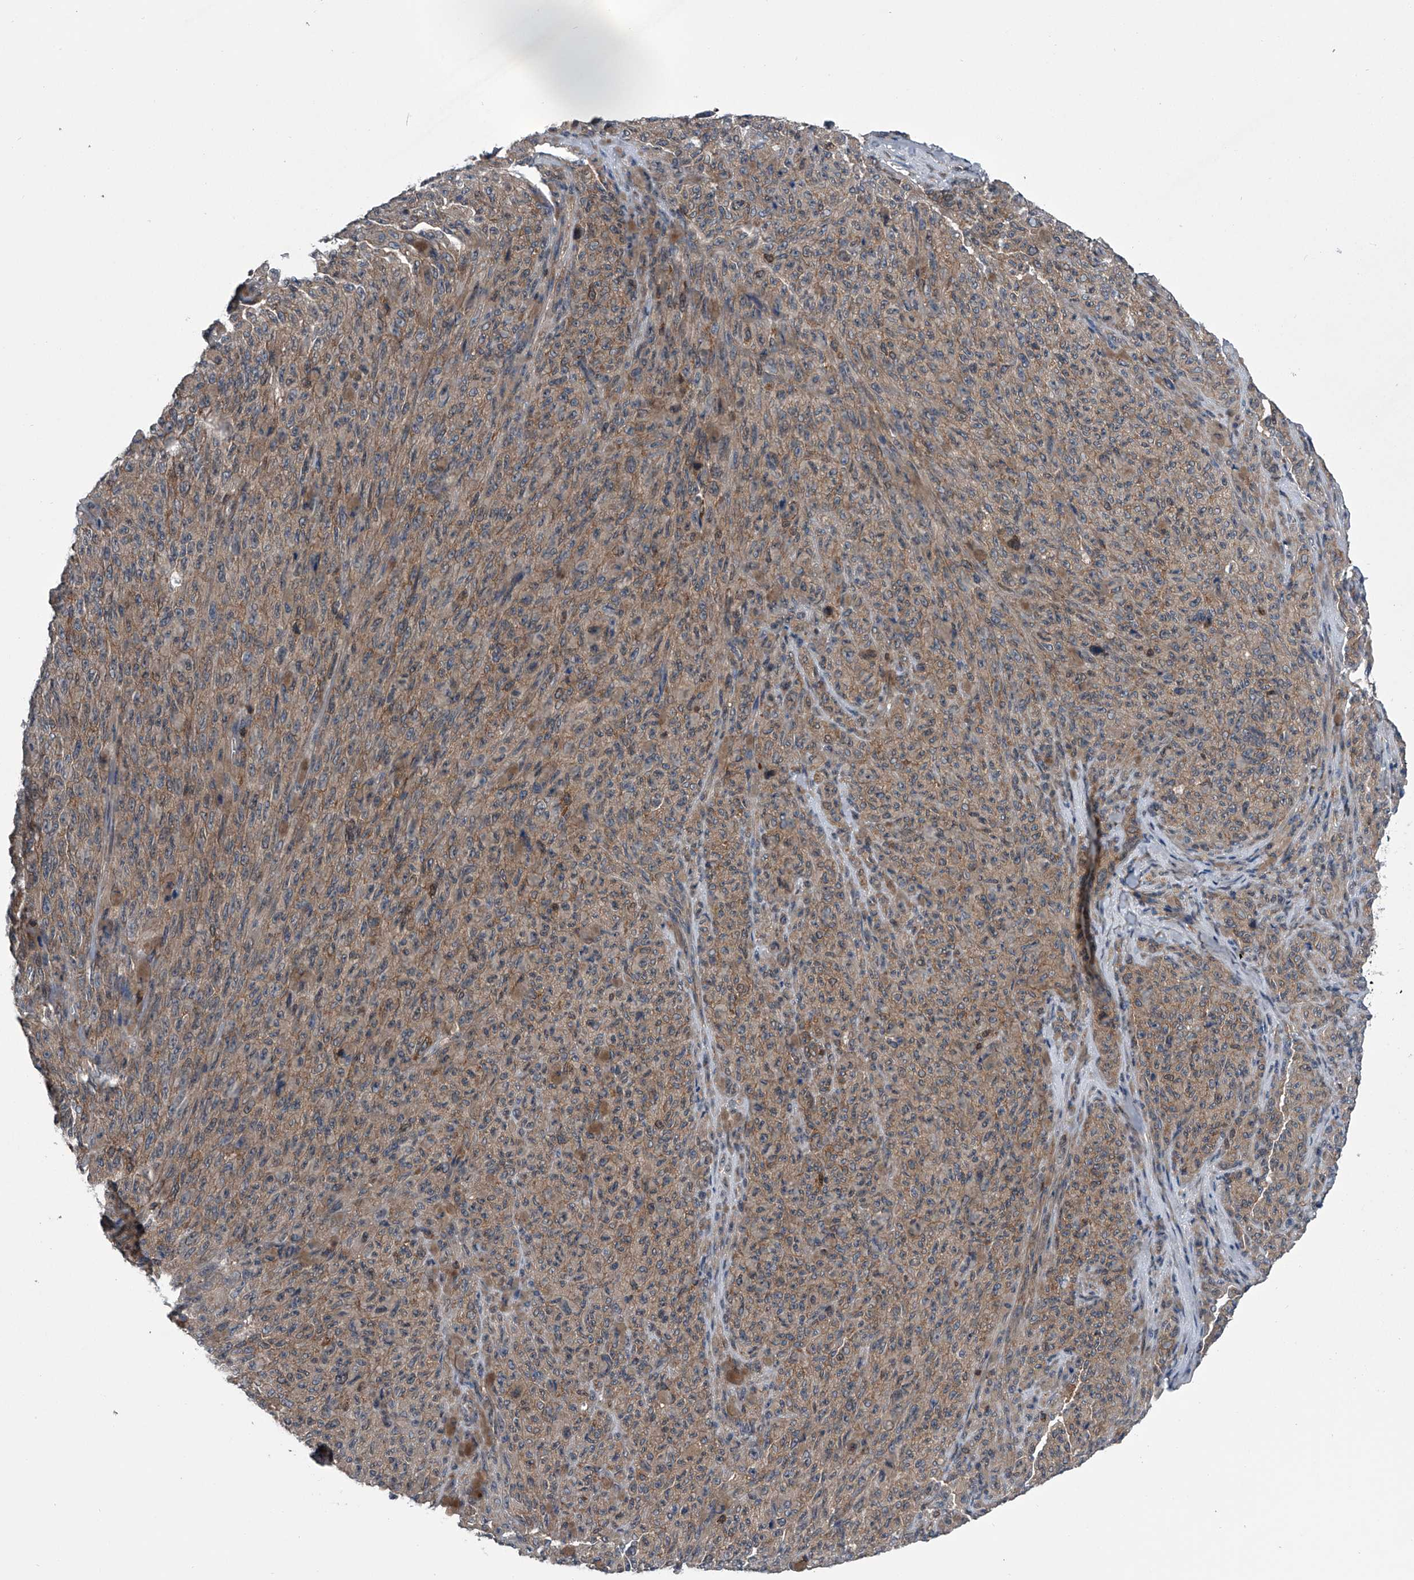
{"staining": {"intensity": "weak", "quantity": ">75%", "location": "cytoplasmic/membranous"}, "tissue": "melanoma", "cell_type": "Tumor cells", "image_type": "cancer", "snomed": [{"axis": "morphology", "description": "Malignant melanoma, NOS"}, {"axis": "topography", "description": "Skin"}], "caption": "This histopathology image shows immunohistochemistry (IHC) staining of human malignant melanoma, with low weak cytoplasmic/membranous positivity in about >75% of tumor cells.", "gene": "PPP2R5D", "patient": {"sex": "female", "age": 82}}